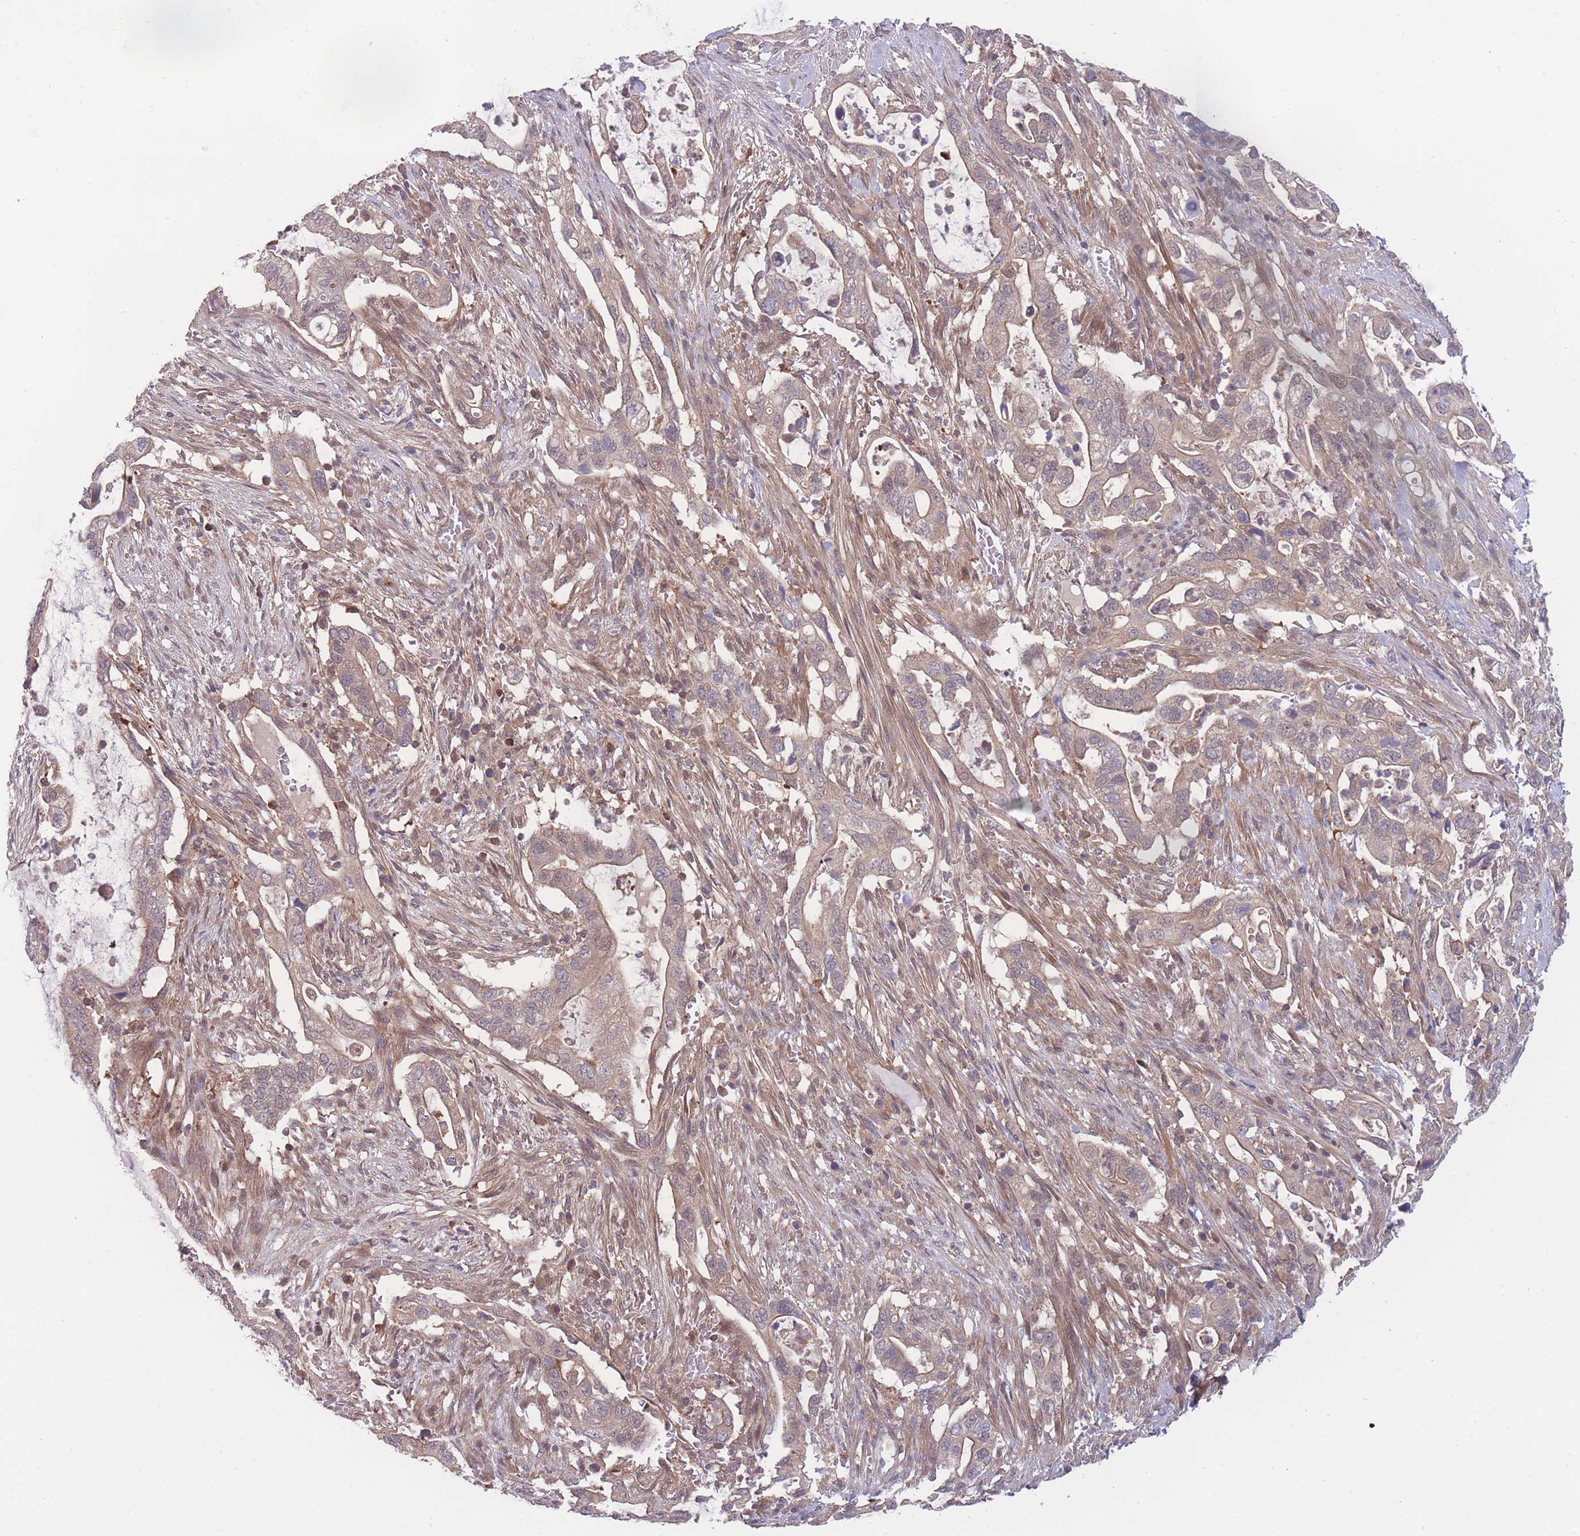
{"staining": {"intensity": "weak", "quantity": ">75%", "location": "cytoplasmic/membranous"}, "tissue": "pancreatic cancer", "cell_type": "Tumor cells", "image_type": "cancer", "snomed": [{"axis": "morphology", "description": "Adenocarcinoma, NOS"}, {"axis": "topography", "description": "Pancreas"}], "caption": "Pancreatic adenocarcinoma was stained to show a protein in brown. There is low levels of weak cytoplasmic/membranous staining in about >75% of tumor cells. The staining was performed using DAB (3,3'-diaminobenzidine), with brown indicating positive protein expression. Nuclei are stained blue with hematoxylin.", "gene": "UBE2N", "patient": {"sex": "female", "age": 72}}